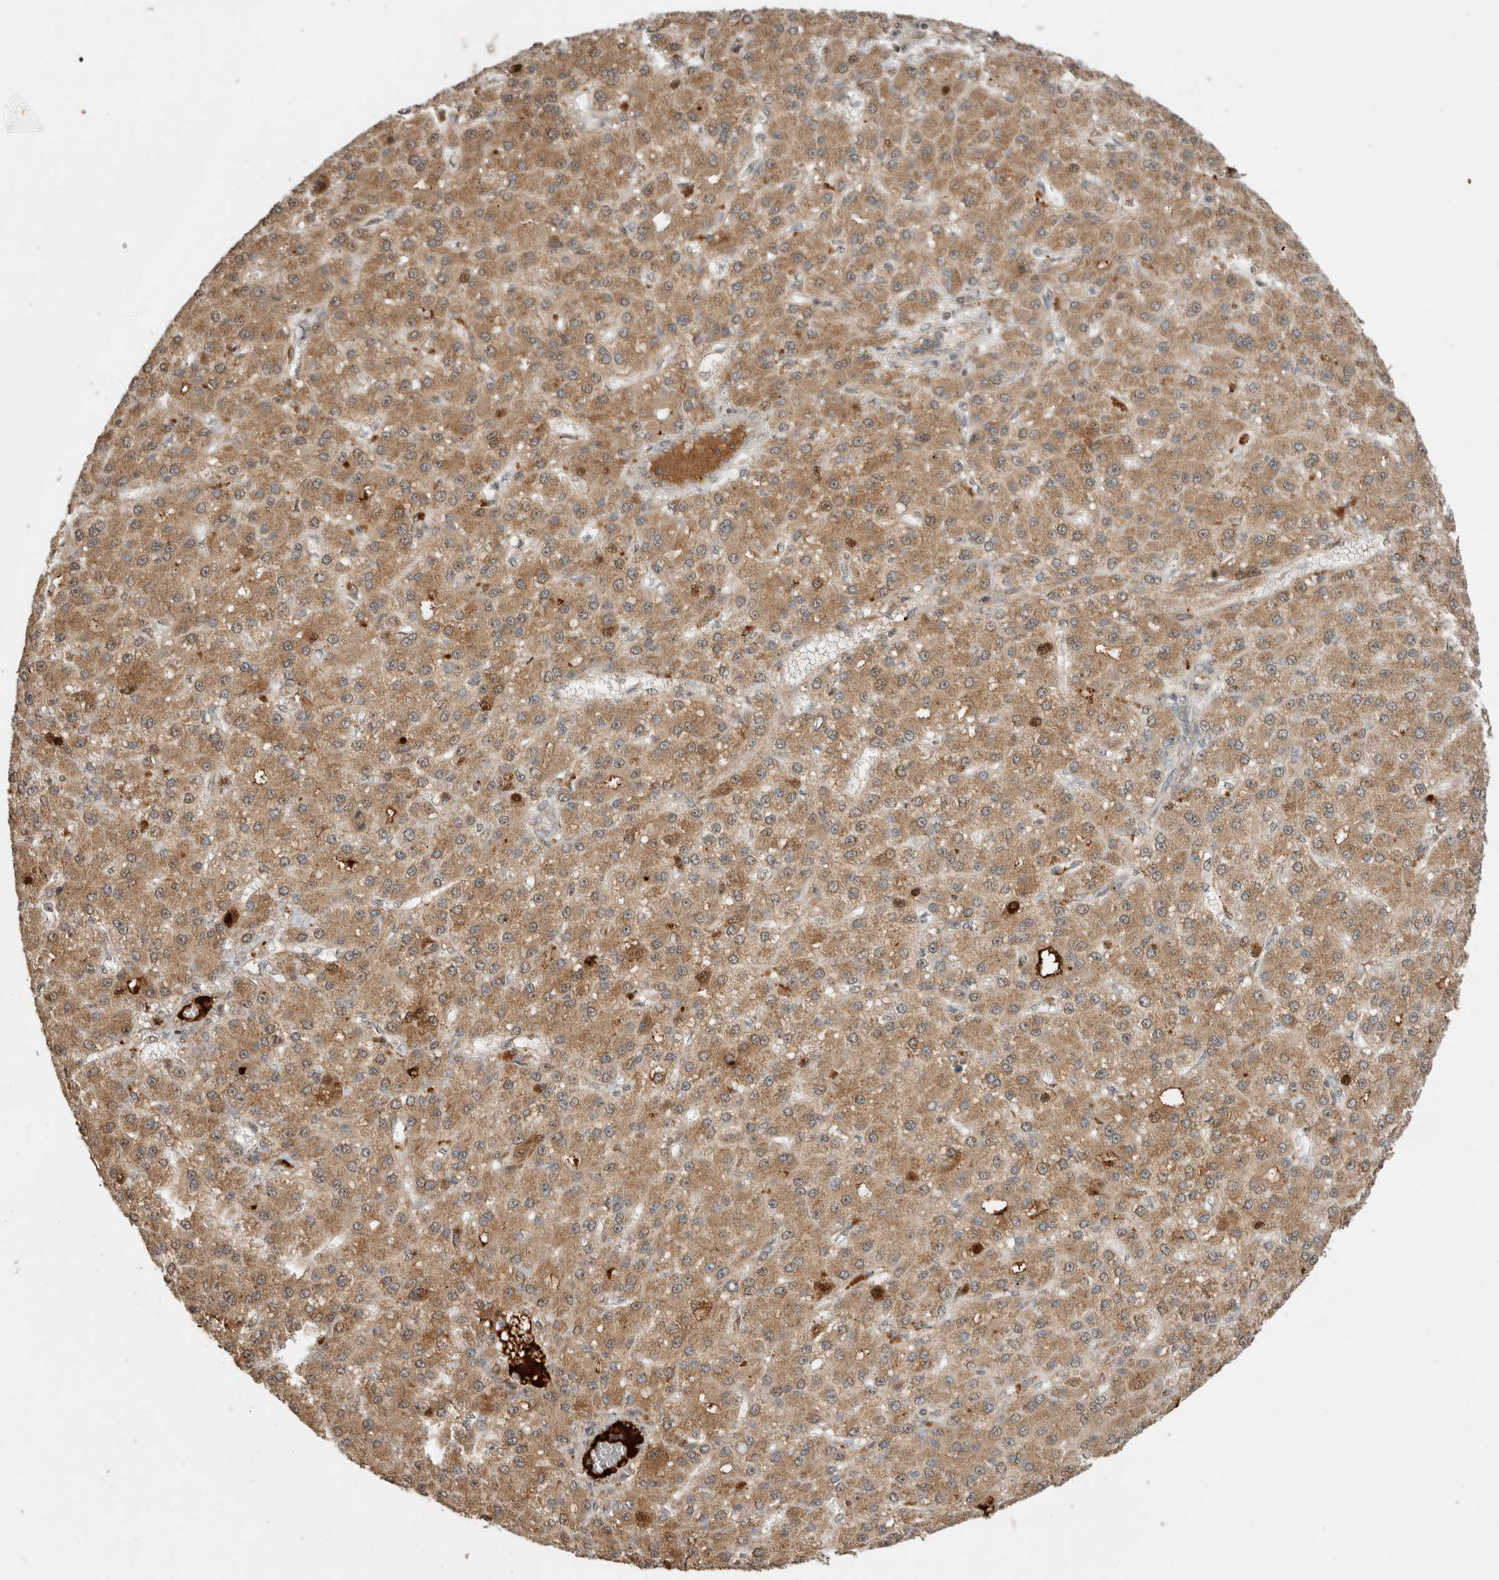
{"staining": {"intensity": "moderate", "quantity": ">75%", "location": "cytoplasmic/membranous"}, "tissue": "liver cancer", "cell_type": "Tumor cells", "image_type": "cancer", "snomed": [{"axis": "morphology", "description": "Carcinoma, Hepatocellular, NOS"}, {"axis": "topography", "description": "Liver"}], "caption": "Liver hepatocellular carcinoma stained with a brown dye demonstrates moderate cytoplasmic/membranous positive positivity in about >75% of tumor cells.", "gene": "FAM3A", "patient": {"sex": "male", "age": 67}}